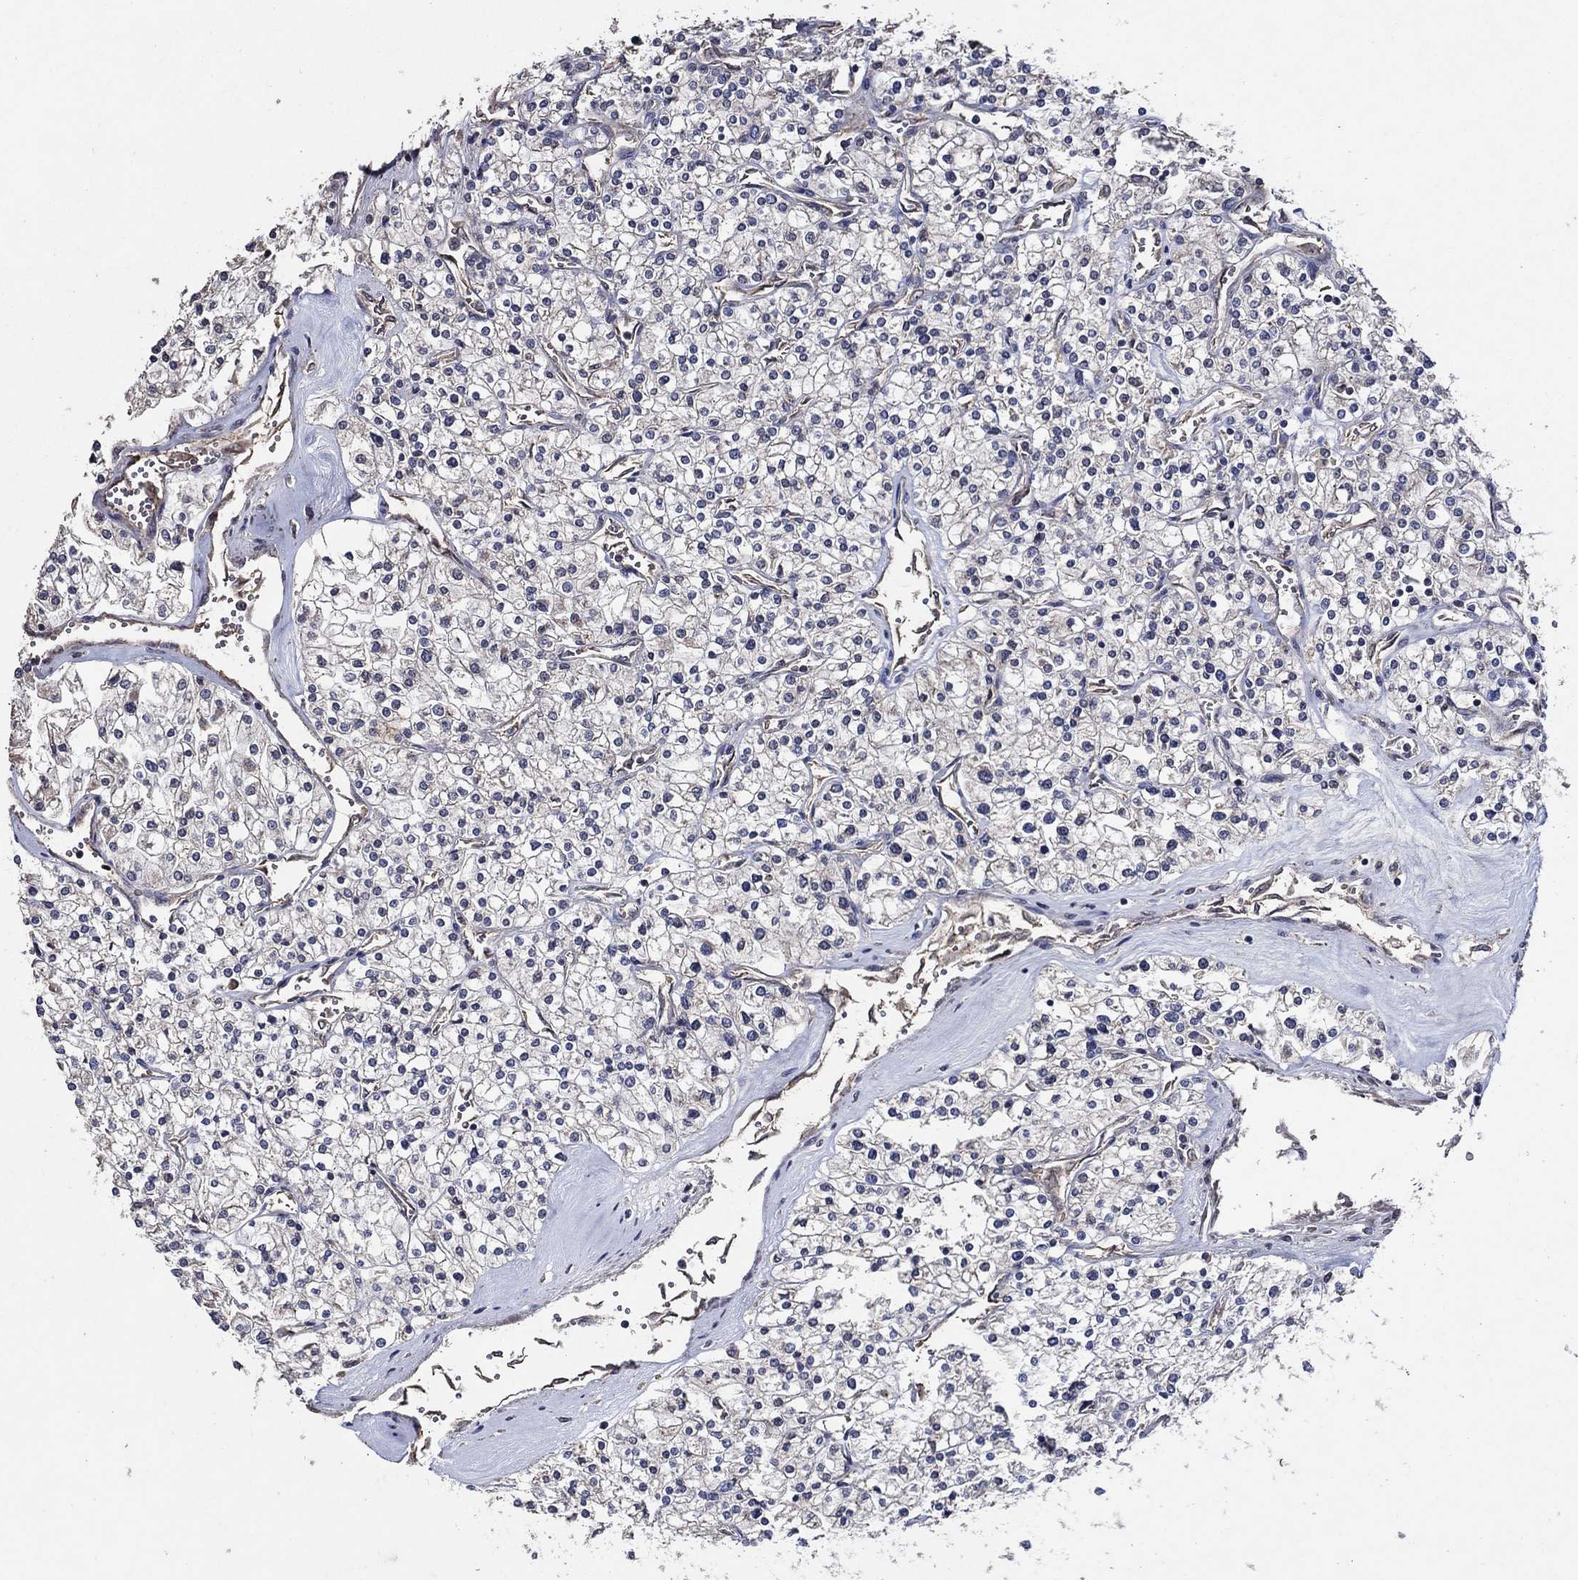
{"staining": {"intensity": "negative", "quantity": "none", "location": "none"}, "tissue": "renal cancer", "cell_type": "Tumor cells", "image_type": "cancer", "snomed": [{"axis": "morphology", "description": "Adenocarcinoma, NOS"}, {"axis": "topography", "description": "Kidney"}], "caption": "Tumor cells show no significant expression in renal adenocarcinoma. (DAB (3,3'-diaminobenzidine) immunohistochemistry, high magnification).", "gene": "HAP1", "patient": {"sex": "male", "age": 80}}